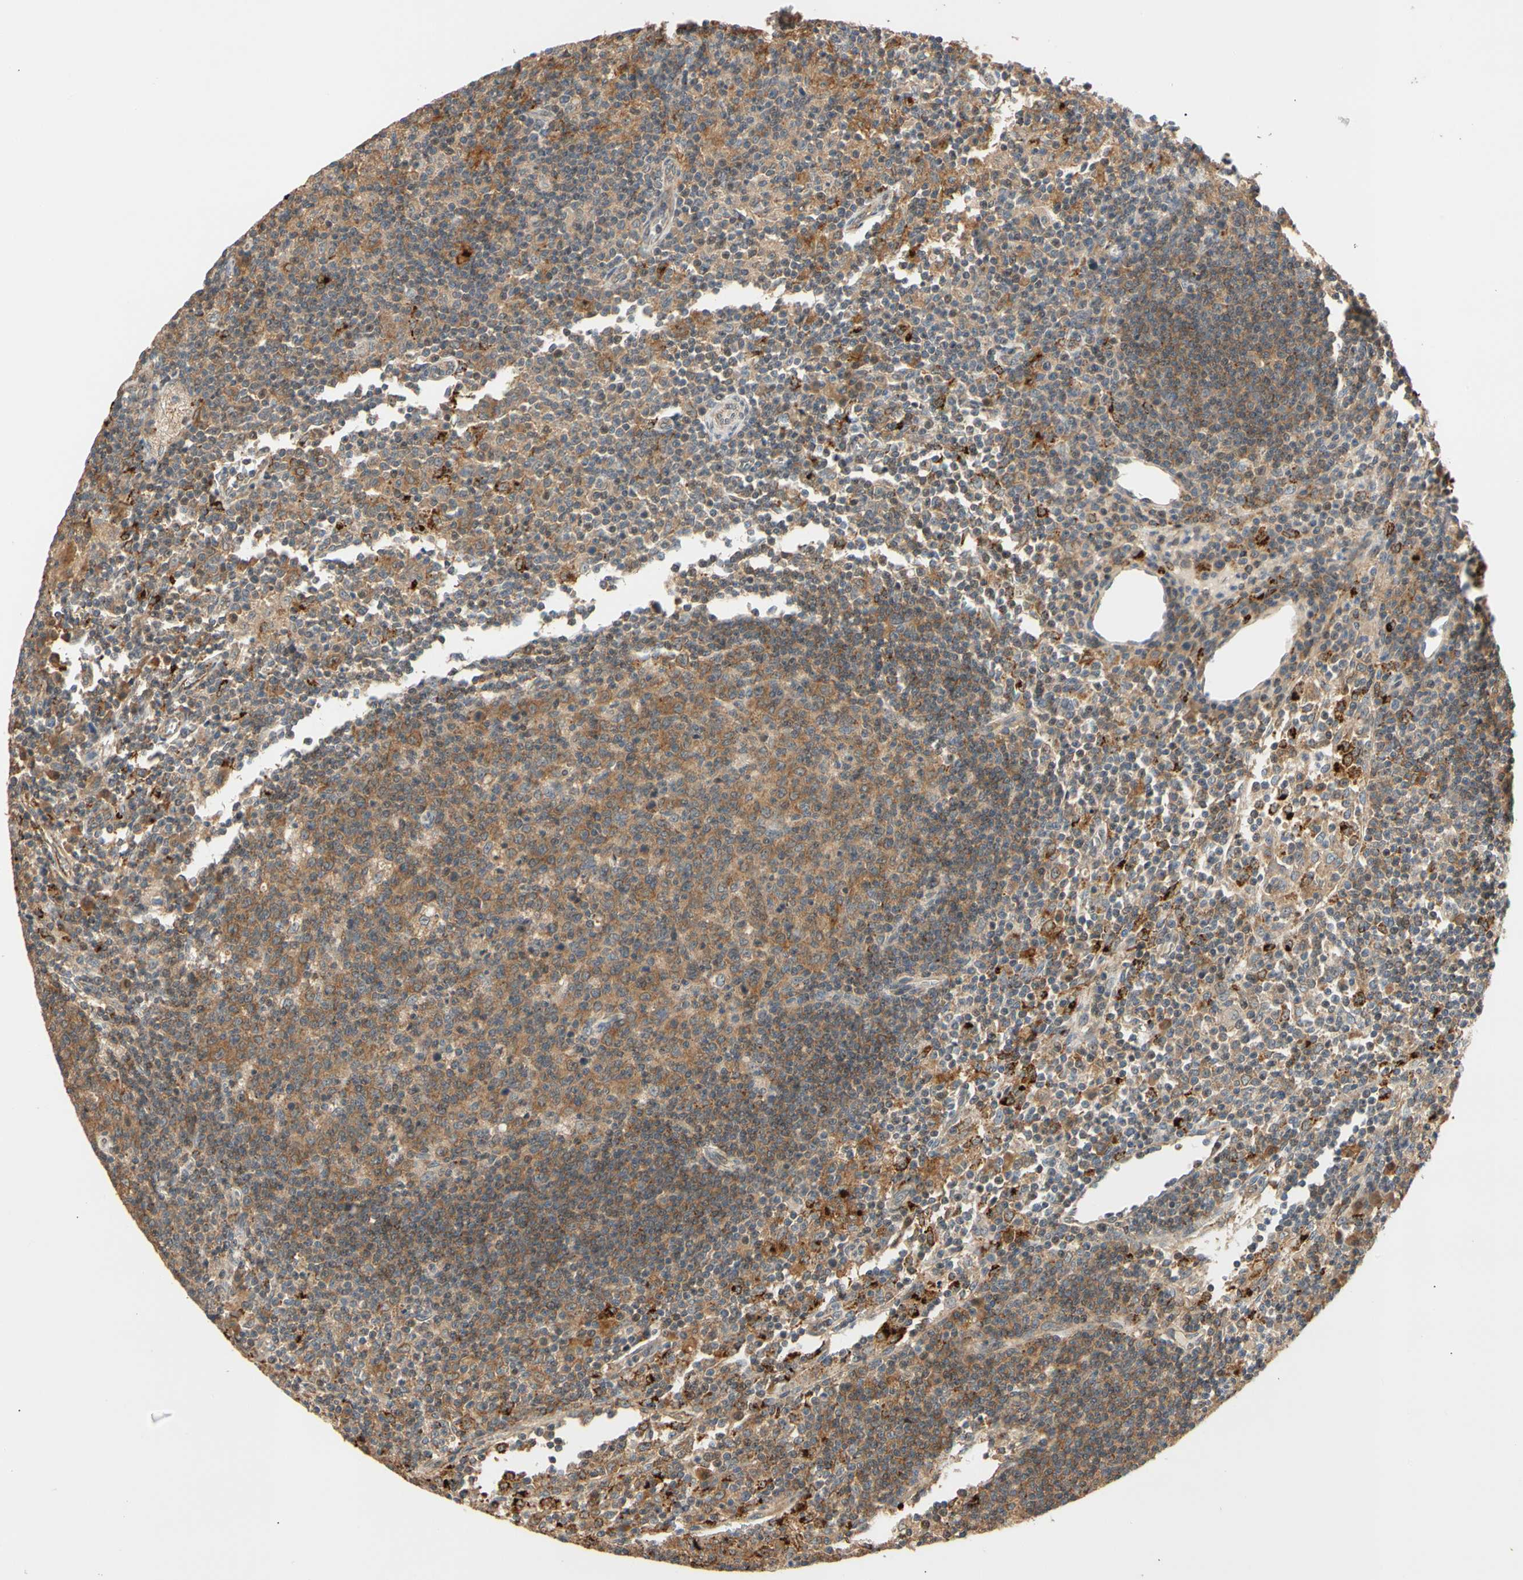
{"staining": {"intensity": "strong", "quantity": ">75%", "location": "cytoplasmic/membranous"}, "tissue": "lymph node", "cell_type": "Germinal center cells", "image_type": "normal", "snomed": [{"axis": "morphology", "description": "Normal tissue, NOS"}, {"axis": "morphology", "description": "Inflammation, NOS"}, {"axis": "topography", "description": "Lymph node"}], "caption": "Immunohistochemistry (IHC) staining of unremarkable lymph node, which shows high levels of strong cytoplasmic/membranous expression in approximately >75% of germinal center cells indicating strong cytoplasmic/membranous protein staining. The staining was performed using DAB (brown) for protein detection and nuclei were counterstained in hematoxylin (blue).", "gene": "ANKHD1", "patient": {"sex": "male", "age": 55}}